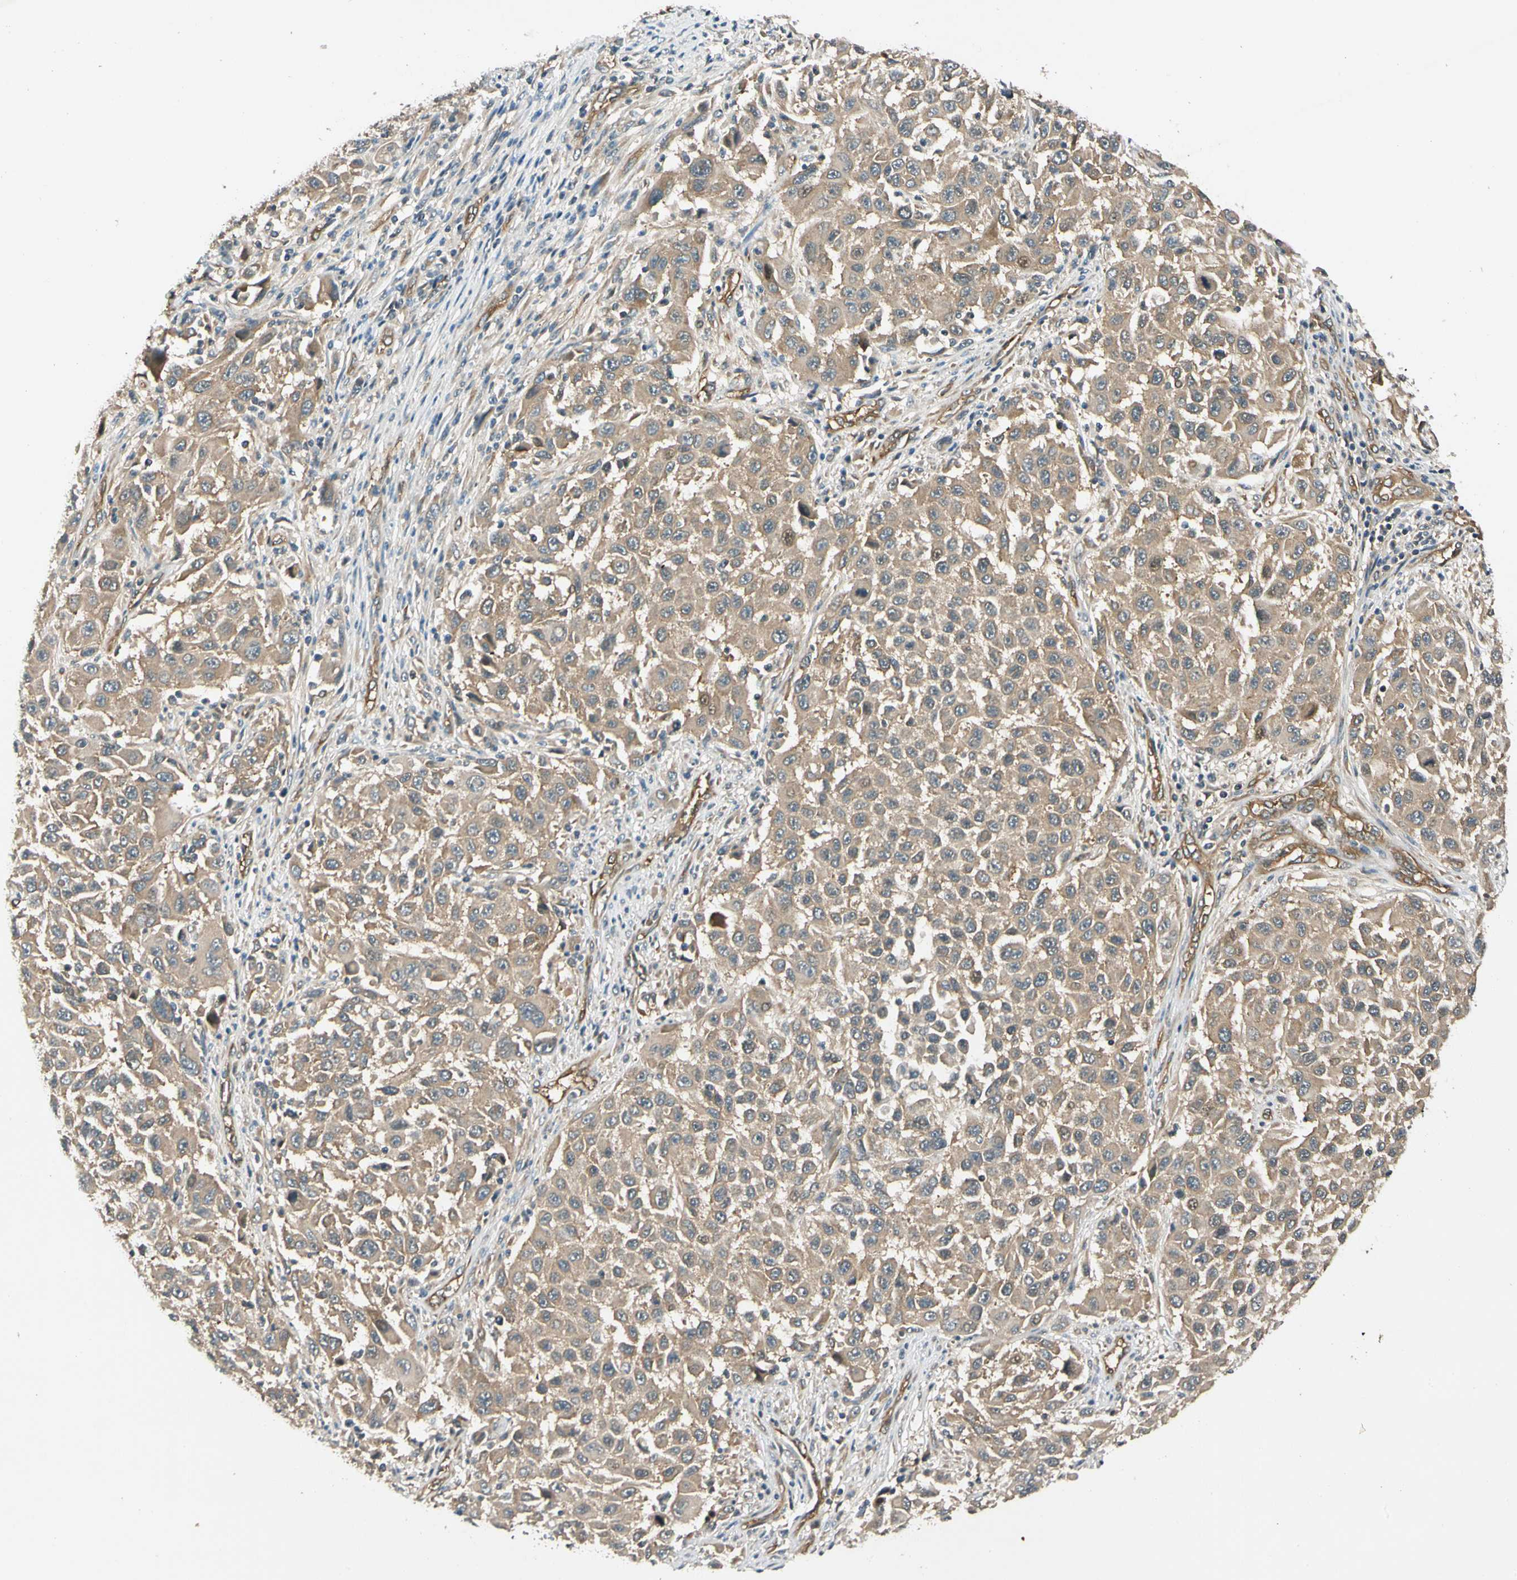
{"staining": {"intensity": "moderate", "quantity": ">75%", "location": "cytoplasmic/membranous"}, "tissue": "melanoma", "cell_type": "Tumor cells", "image_type": "cancer", "snomed": [{"axis": "morphology", "description": "Malignant melanoma, Metastatic site"}, {"axis": "topography", "description": "Lymph node"}], "caption": "Protein expression by immunohistochemistry shows moderate cytoplasmic/membranous positivity in about >75% of tumor cells in melanoma. Using DAB (brown) and hematoxylin (blue) stains, captured at high magnification using brightfield microscopy.", "gene": "ROCK2", "patient": {"sex": "male", "age": 61}}